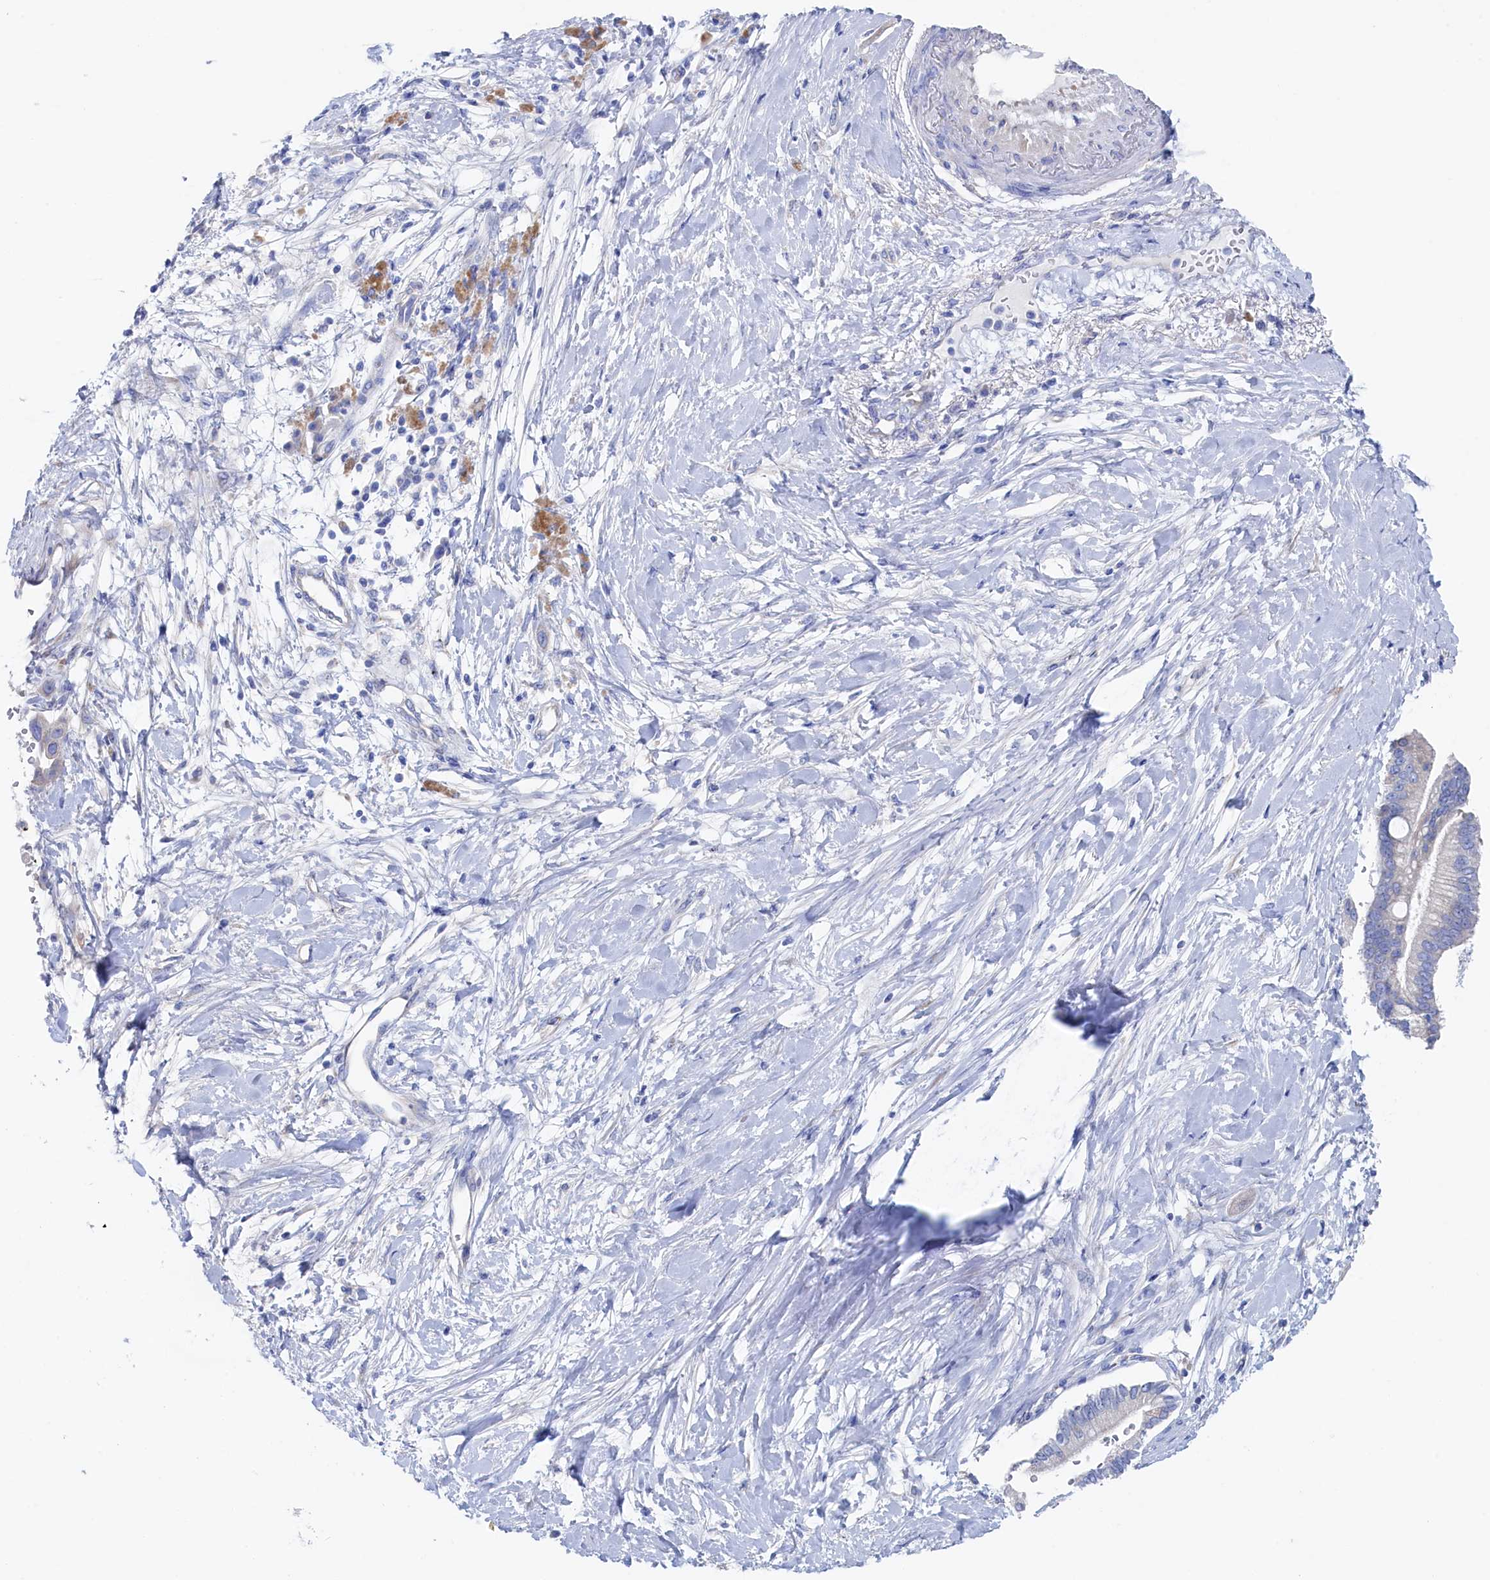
{"staining": {"intensity": "negative", "quantity": "none", "location": "none"}, "tissue": "pancreatic cancer", "cell_type": "Tumor cells", "image_type": "cancer", "snomed": [{"axis": "morphology", "description": "Adenocarcinoma, NOS"}, {"axis": "topography", "description": "Pancreas"}], "caption": "The immunohistochemistry image has no significant staining in tumor cells of adenocarcinoma (pancreatic) tissue.", "gene": "TMOD2", "patient": {"sex": "male", "age": 68}}